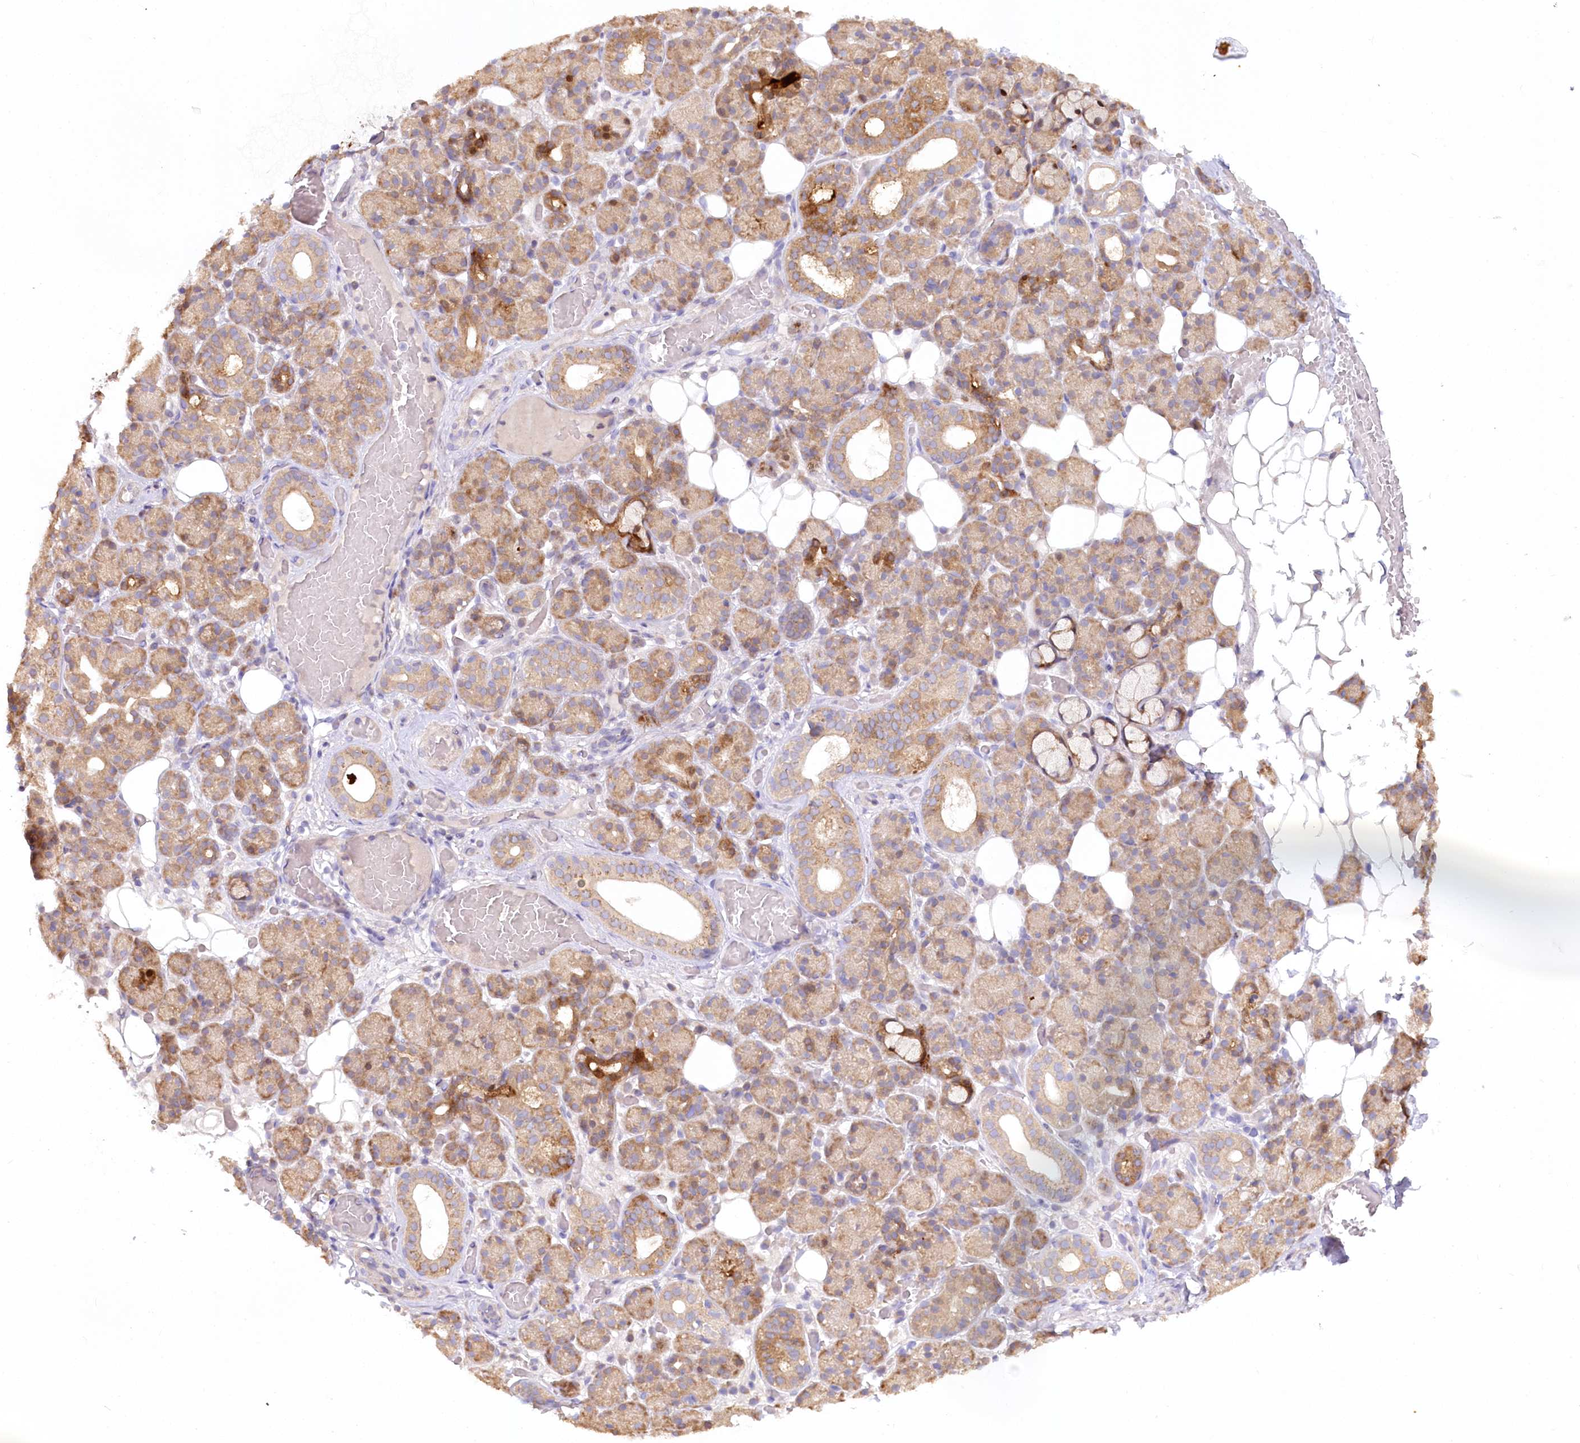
{"staining": {"intensity": "moderate", "quantity": ">75%", "location": "cytoplasmic/membranous,nuclear"}, "tissue": "salivary gland", "cell_type": "Glandular cells", "image_type": "normal", "snomed": [{"axis": "morphology", "description": "Normal tissue, NOS"}, {"axis": "topography", "description": "Salivary gland"}], "caption": "Human salivary gland stained for a protein (brown) shows moderate cytoplasmic/membranous,nuclear positive expression in approximately >75% of glandular cells.", "gene": "PAIP2", "patient": {"sex": "male", "age": 63}}